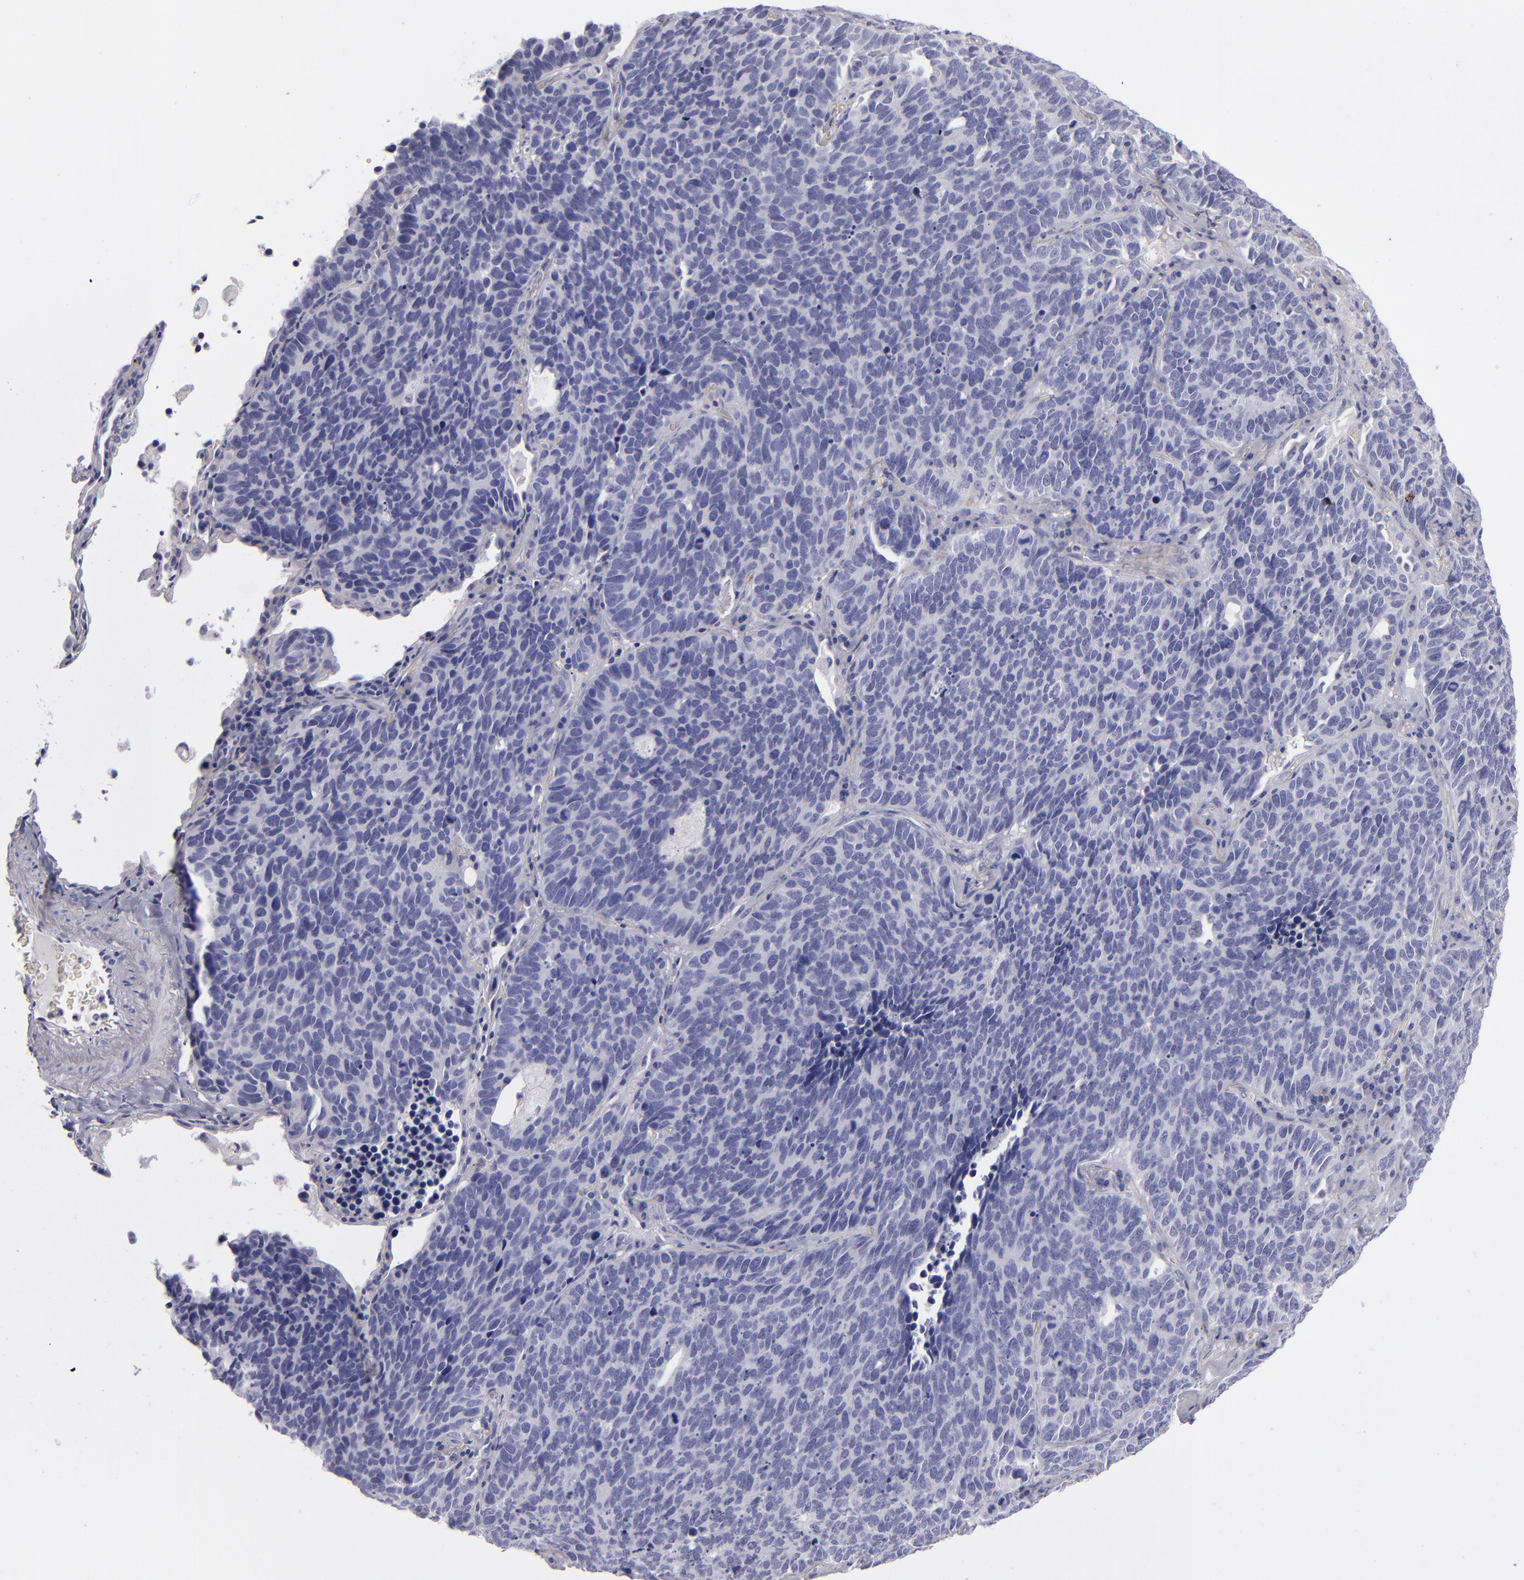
{"staining": {"intensity": "negative", "quantity": "none", "location": "none"}, "tissue": "lung cancer", "cell_type": "Tumor cells", "image_type": "cancer", "snomed": [{"axis": "morphology", "description": "Neoplasm, malignant, NOS"}, {"axis": "topography", "description": "Lung"}], "caption": "Tumor cells show no significant expression in malignant neoplasm (lung).", "gene": "ANPEP", "patient": {"sex": "female", "age": 75}}